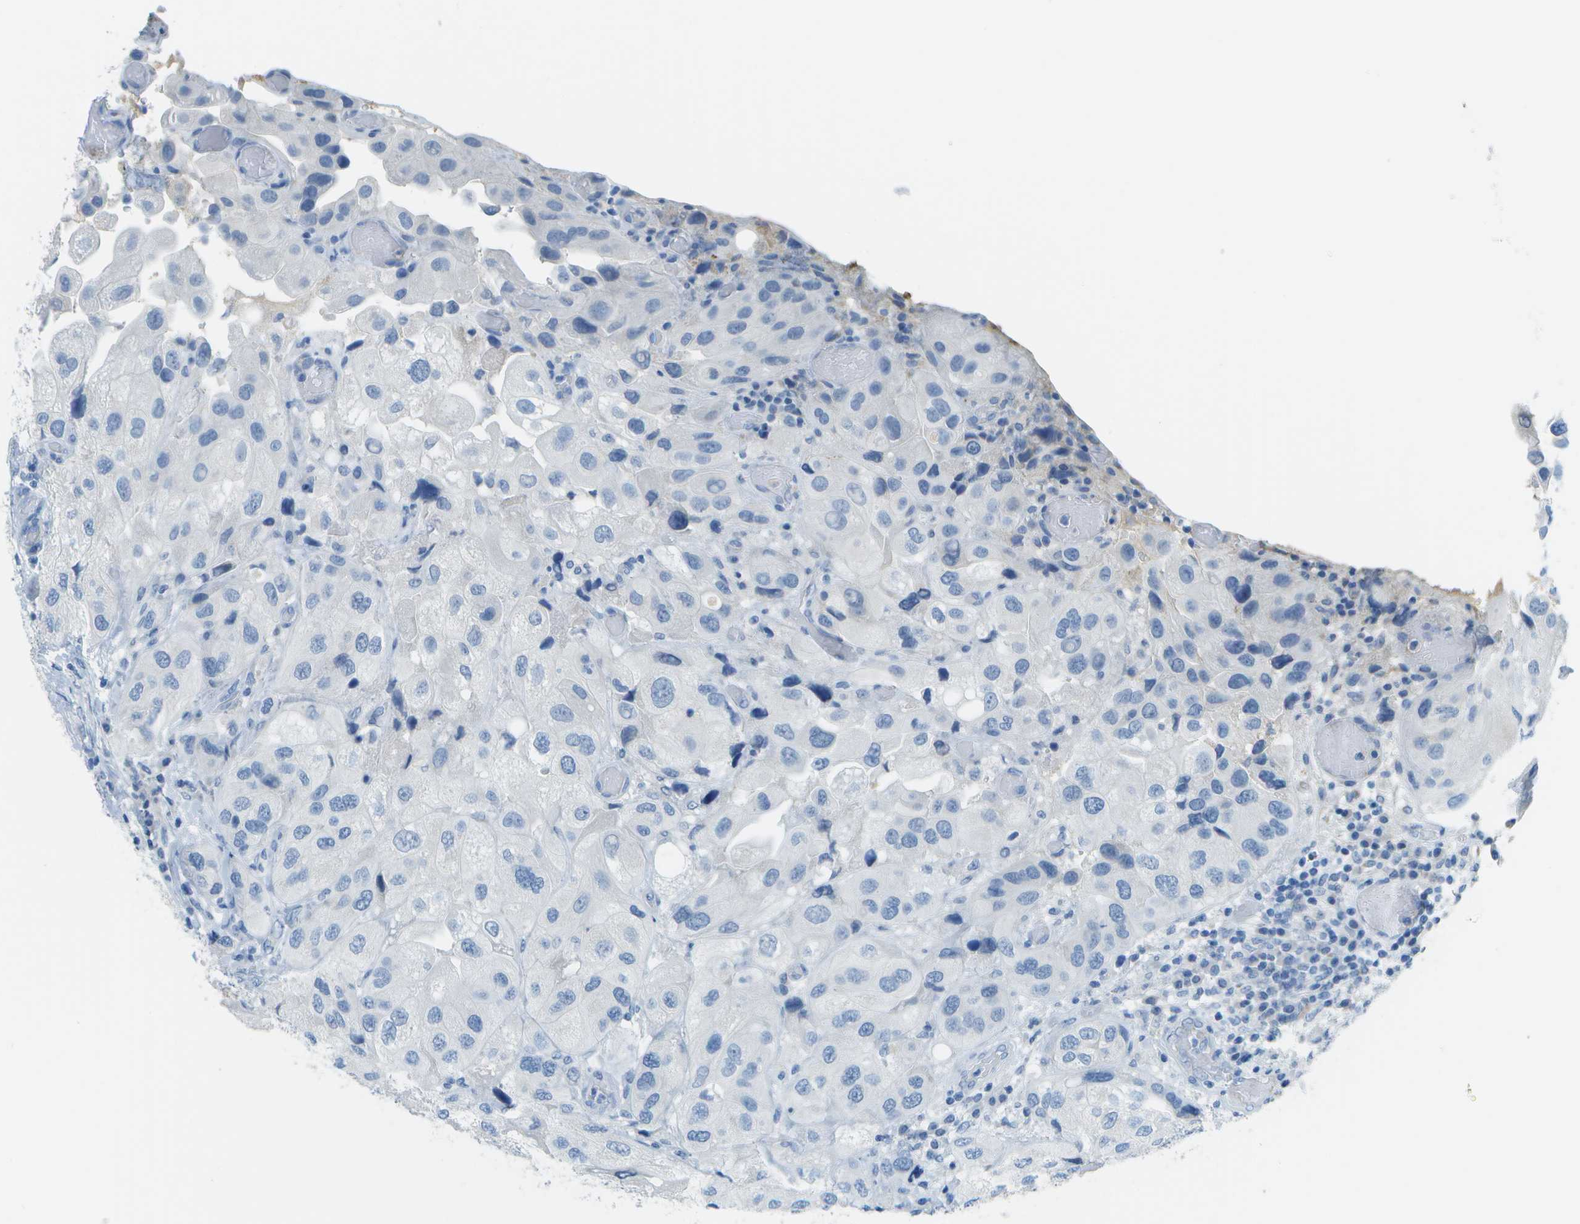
{"staining": {"intensity": "negative", "quantity": "none", "location": "none"}, "tissue": "urothelial cancer", "cell_type": "Tumor cells", "image_type": "cancer", "snomed": [{"axis": "morphology", "description": "Urothelial carcinoma, High grade"}, {"axis": "topography", "description": "Urinary bladder"}], "caption": "High power microscopy micrograph of an IHC photomicrograph of urothelial cancer, revealing no significant expression in tumor cells.", "gene": "C1S", "patient": {"sex": "female", "age": 64}}